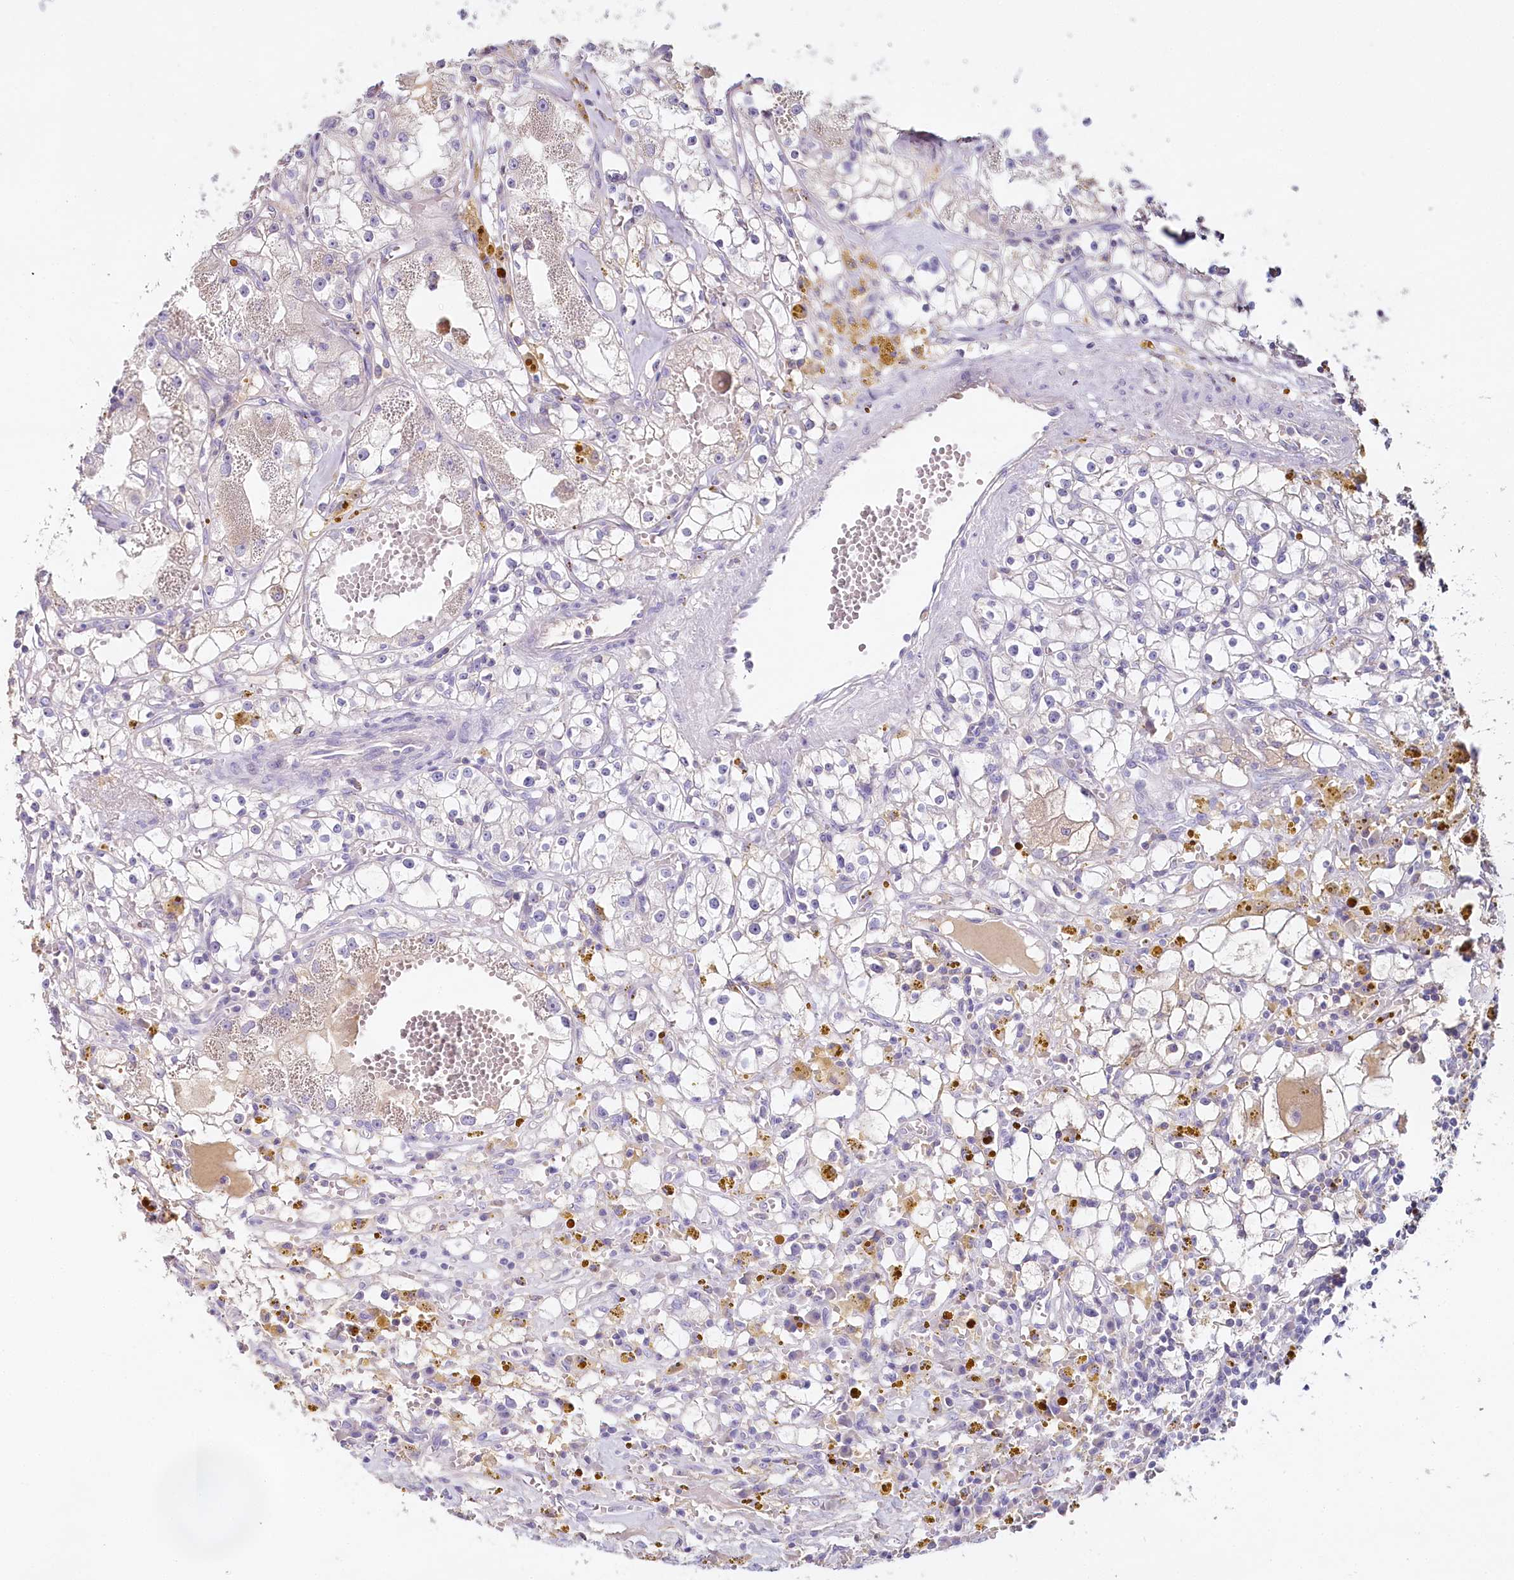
{"staining": {"intensity": "negative", "quantity": "none", "location": "none"}, "tissue": "renal cancer", "cell_type": "Tumor cells", "image_type": "cancer", "snomed": [{"axis": "morphology", "description": "Adenocarcinoma, NOS"}, {"axis": "topography", "description": "Kidney"}], "caption": "An image of human adenocarcinoma (renal) is negative for staining in tumor cells.", "gene": "HPD", "patient": {"sex": "male", "age": 56}}